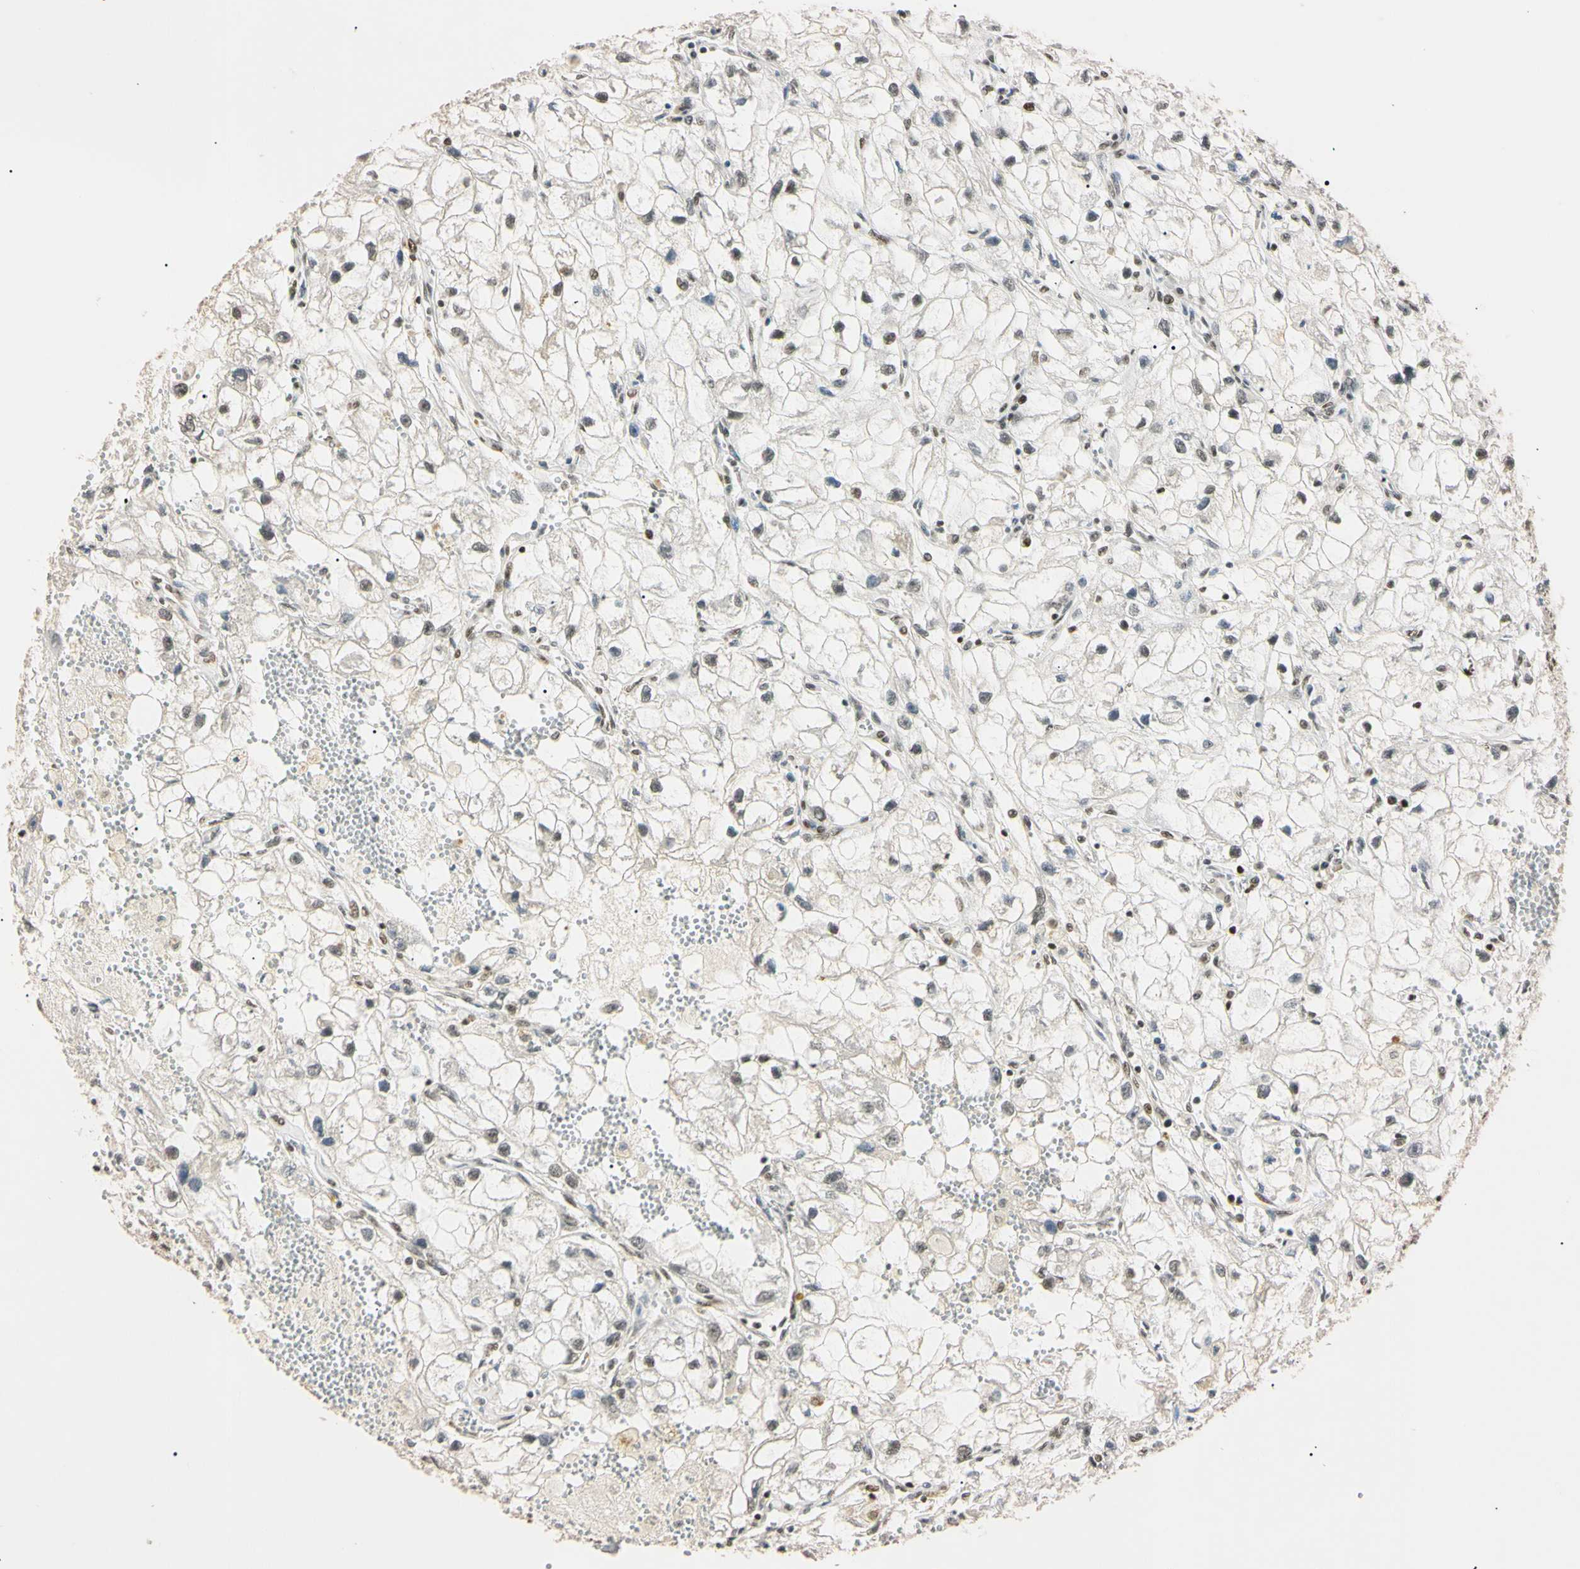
{"staining": {"intensity": "weak", "quantity": ">75%", "location": "nuclear"}, "tissue": "renal cancer", "cell_type": "Tumor cells", "image_type": "cancer", "snomed": [{"axis": "morphology", "description": "Adenocarcinoma, NOS"}, {"axis": "topography", "description": "Kidney"}], "caption": "Weak nuclear expression is appreciated in approximately >75% of tumor cells in renal adenocarcinoma. The protein of interest is stained brown, and the nuclei are stained in blue (DAB IHC with brightfield microscopy, high magnification).", "gene": "SMARCA5", "patient": {"sex": "female", "age": 70}}